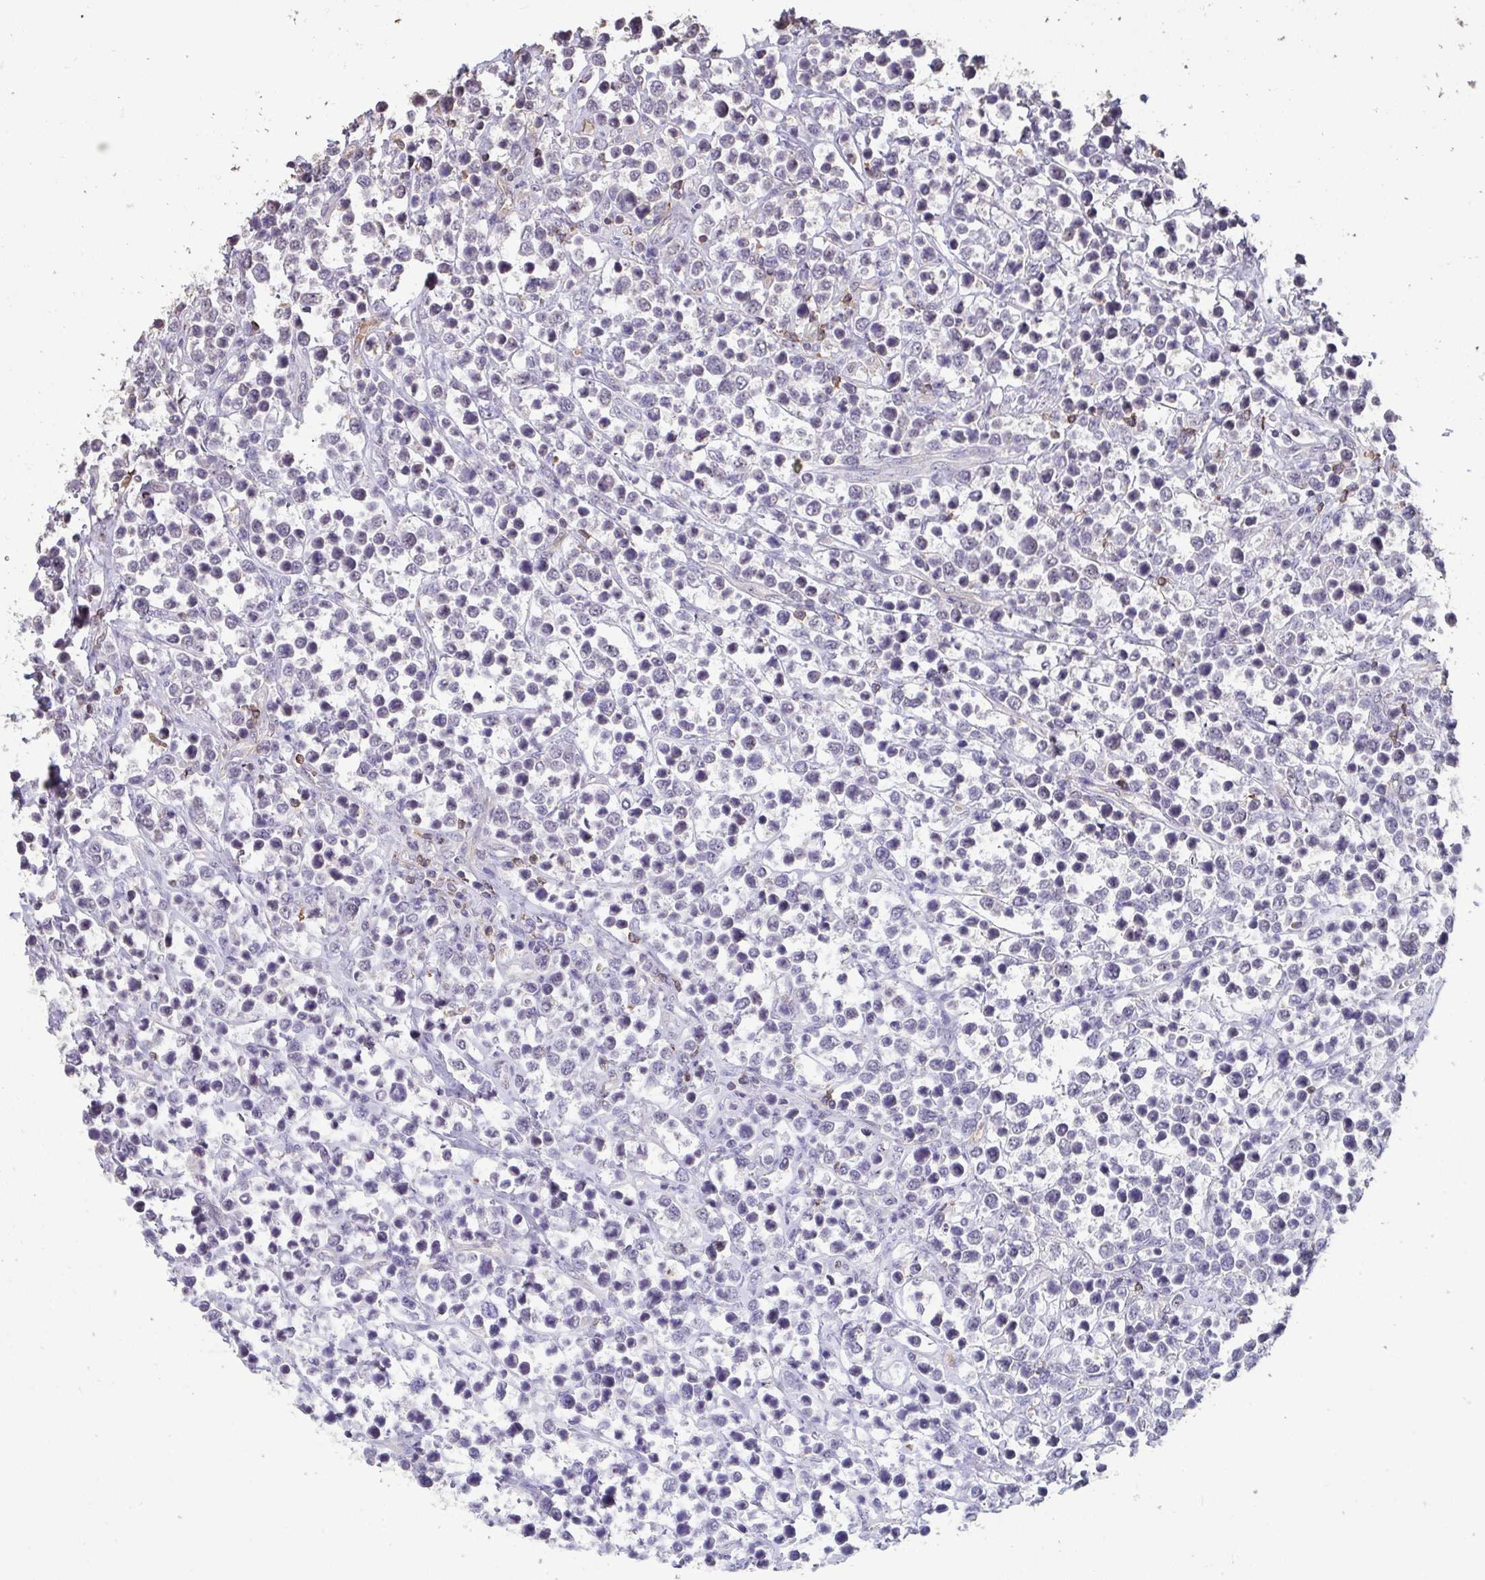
{"staining": {"intensity": "negative", "quantity": "none", "location": "none"}, "tissue": "lymphoma", "cell_type": "Tumor cells", "image_type": "cancer", "snomed": [{"axis": "morphology", "description": "Malignant lymphoma, non-Hodgkin's type, High grade"}, {"axis": "topography", "description": "Soft tissue"}], "caption": "IHC micrograph of human malignant lymphoma, non-Hodgkin's type (high-grade) stained for a protein (brown), which displays no staining in tumor cells.", "gene": "SENP3", "patient": {"sex": "female", "age": 56}}